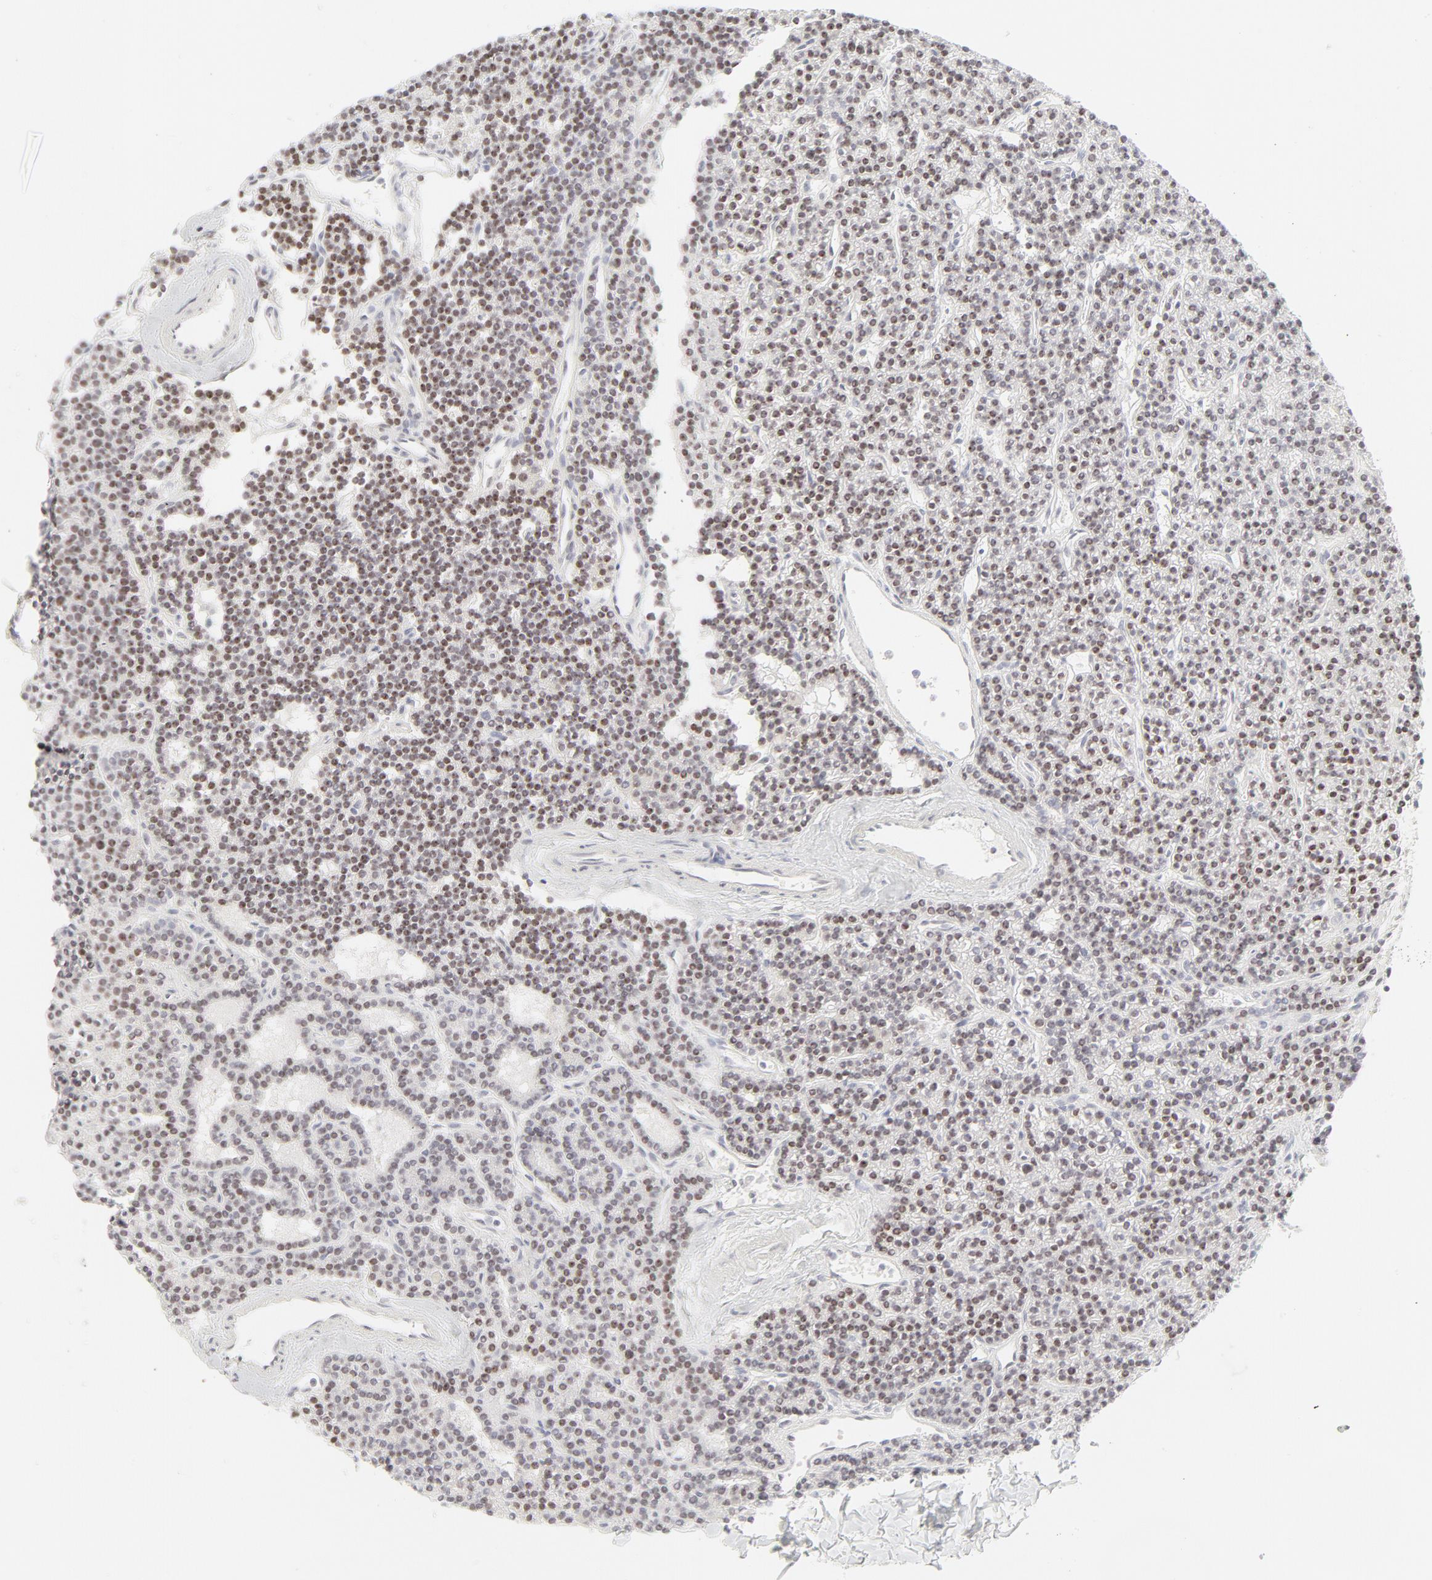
{"staining": {"intensity": "moderate", "quantity": ">75%", "location": "nuclear"}, "tissue": "parathyroid gland", "cell_type": "Glandular cells", "image_type": "normal", "snomed": [{"axis": "morphology", "description": "Normal tissue, NOS"}, {"axis": "topography", "description": "Parathyroid gland"}], "caption": "Glandular cells reveal medium levels of moderate nuclear expression in approximately >75% of cells in benign human parathyroid gland.", "gene": "PRKCB", "patient": {"sex": "female", "age": 45}}